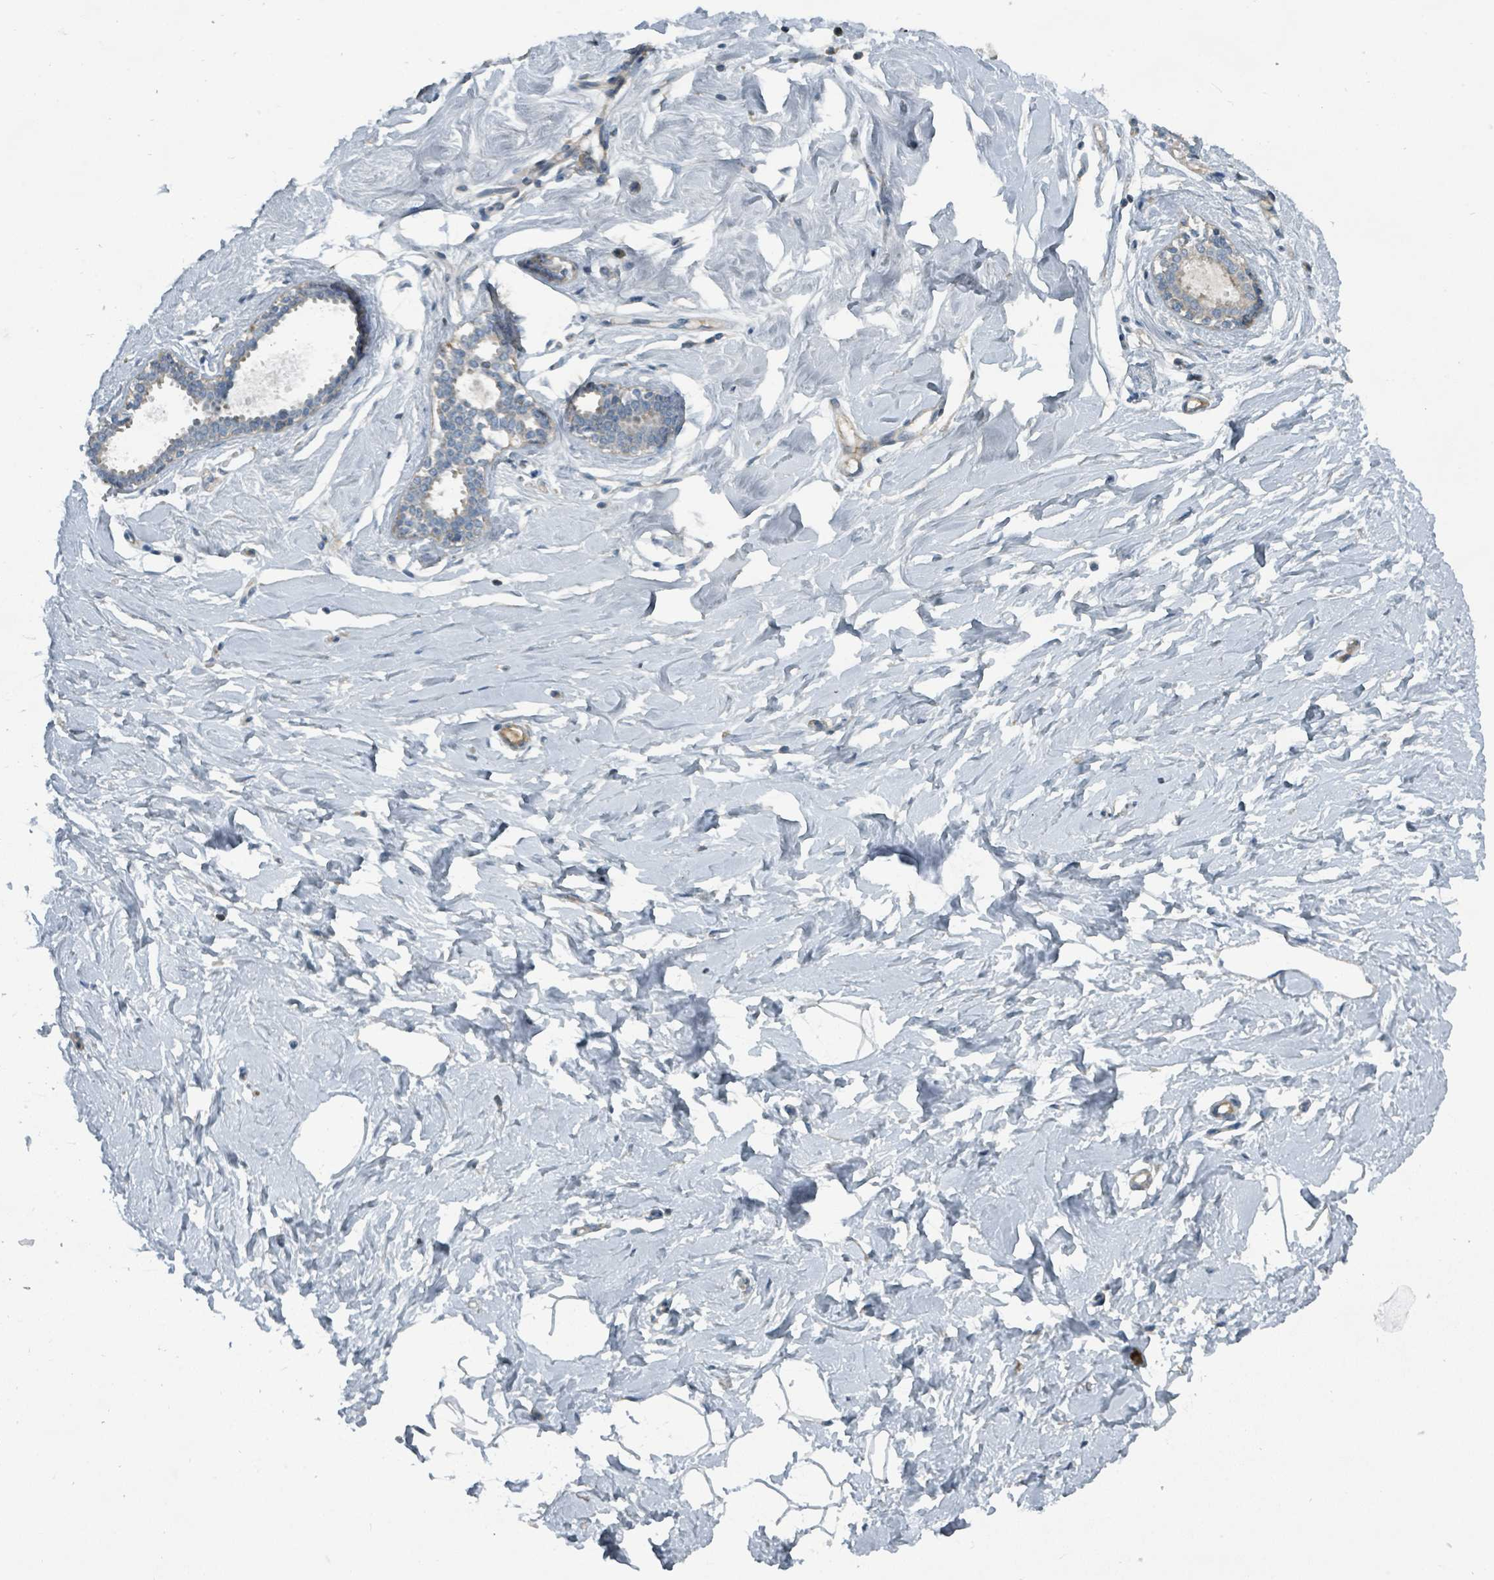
{"staining": {"intensity": "negative", "quantity": "none", "location": "none"}, "tissue": "breast", "cell_type": "Adipocytes", "image_type": "normal", "snomed": [{"axis": "morphology", "description": "Normal tissue, NOS"}, {"axis": "topography", "description": "Breast"}], "caption": "High power microscopy photomicrograph of an IHC photomicrograph of normal breast, revealing no significant staining in adipocytes.", "gene": "SLC44A5", "patient": {"sex": "female", "age": 23}}